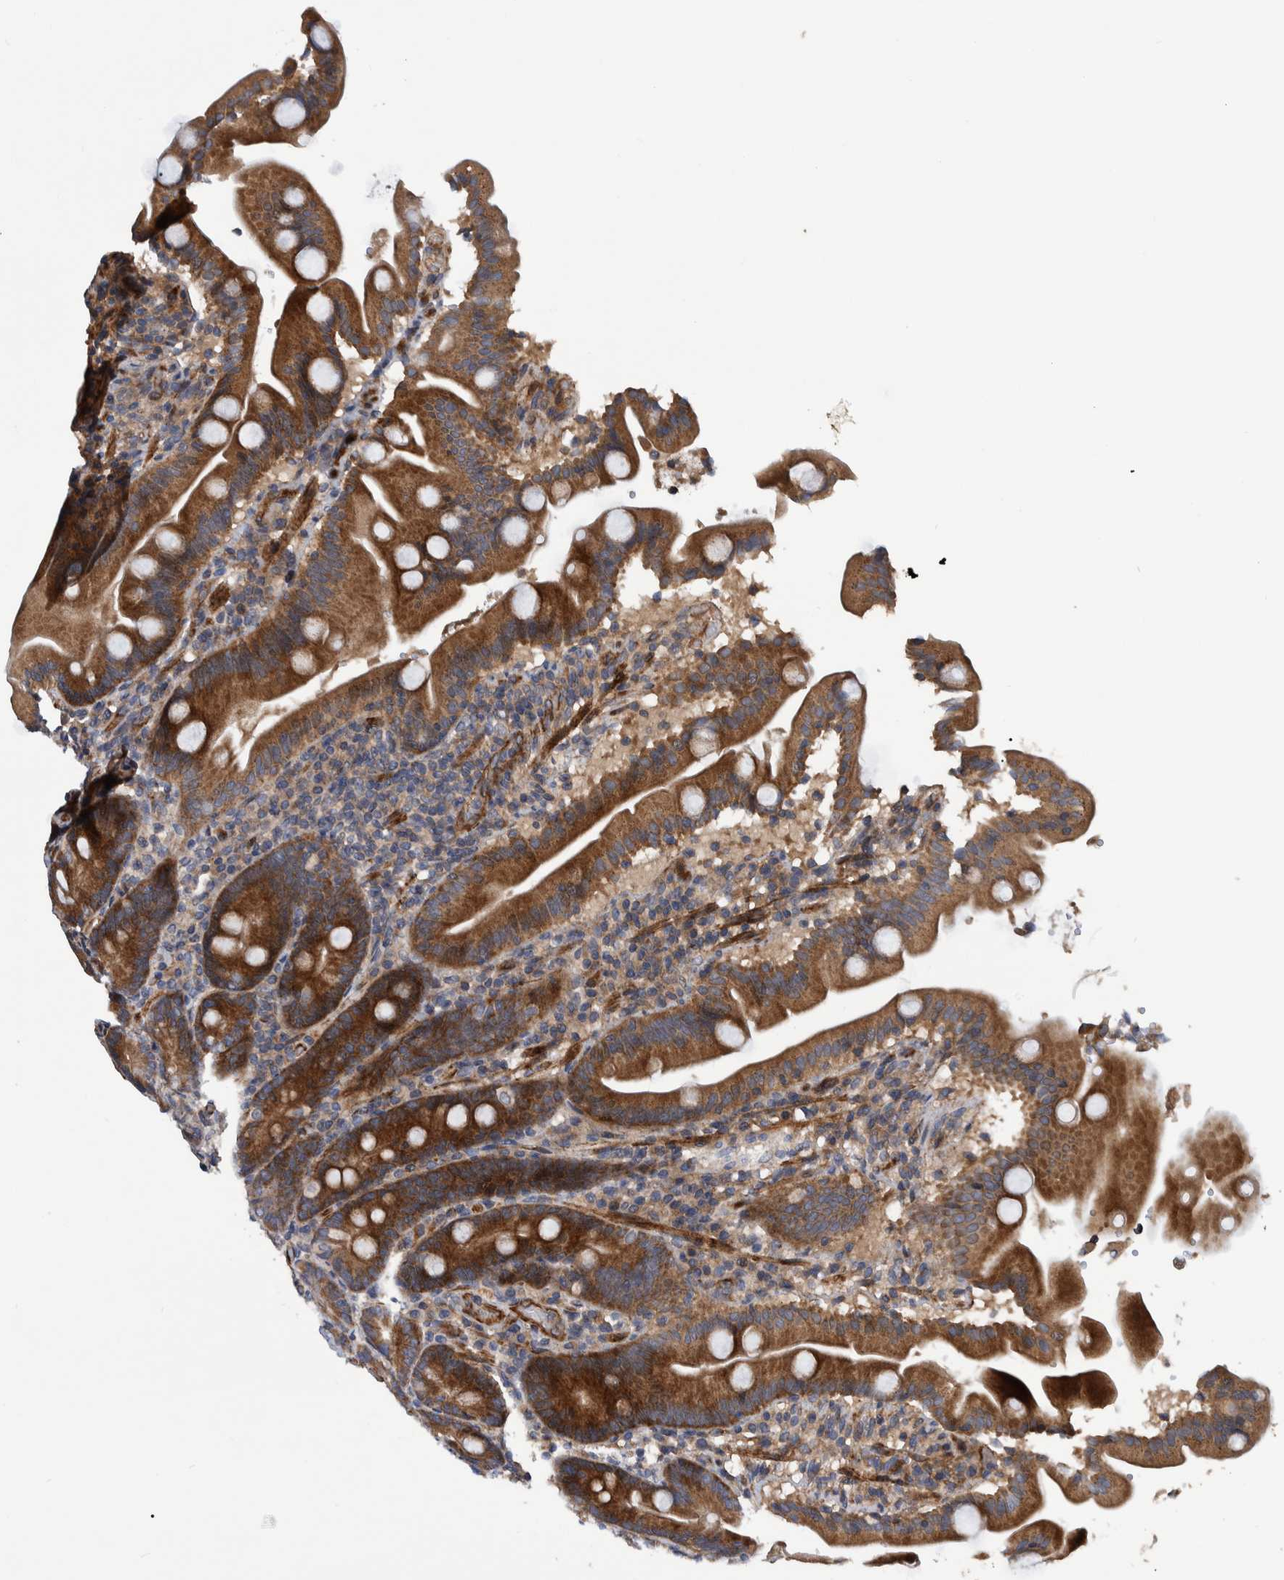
{"staining": {"intensity": "moderate", "quantity": ">75%", "location": "cytoplasmic/membranous"}, "tissue": "duodenum", "cell_type": "Glandular cells", "image_type": "normal", "snomed": [{"axis": "morphology", "description": "Normal tissue, NOS"}, {"axis": "topography", "description": "Duodenum"}], "caption": "A brown stain highlights moderate cytoplasmic/membranous expression of a protein in glandular cells of normal duodenum. The protein of interest is stained brown, and the nuclei are stained in blue (DAB (3,3'-diaminobenzidine) IHC with brightfield microscopy, high magnification).", "gene": "GRPEL2", "patient": {"sex": "male", "age": 54}}